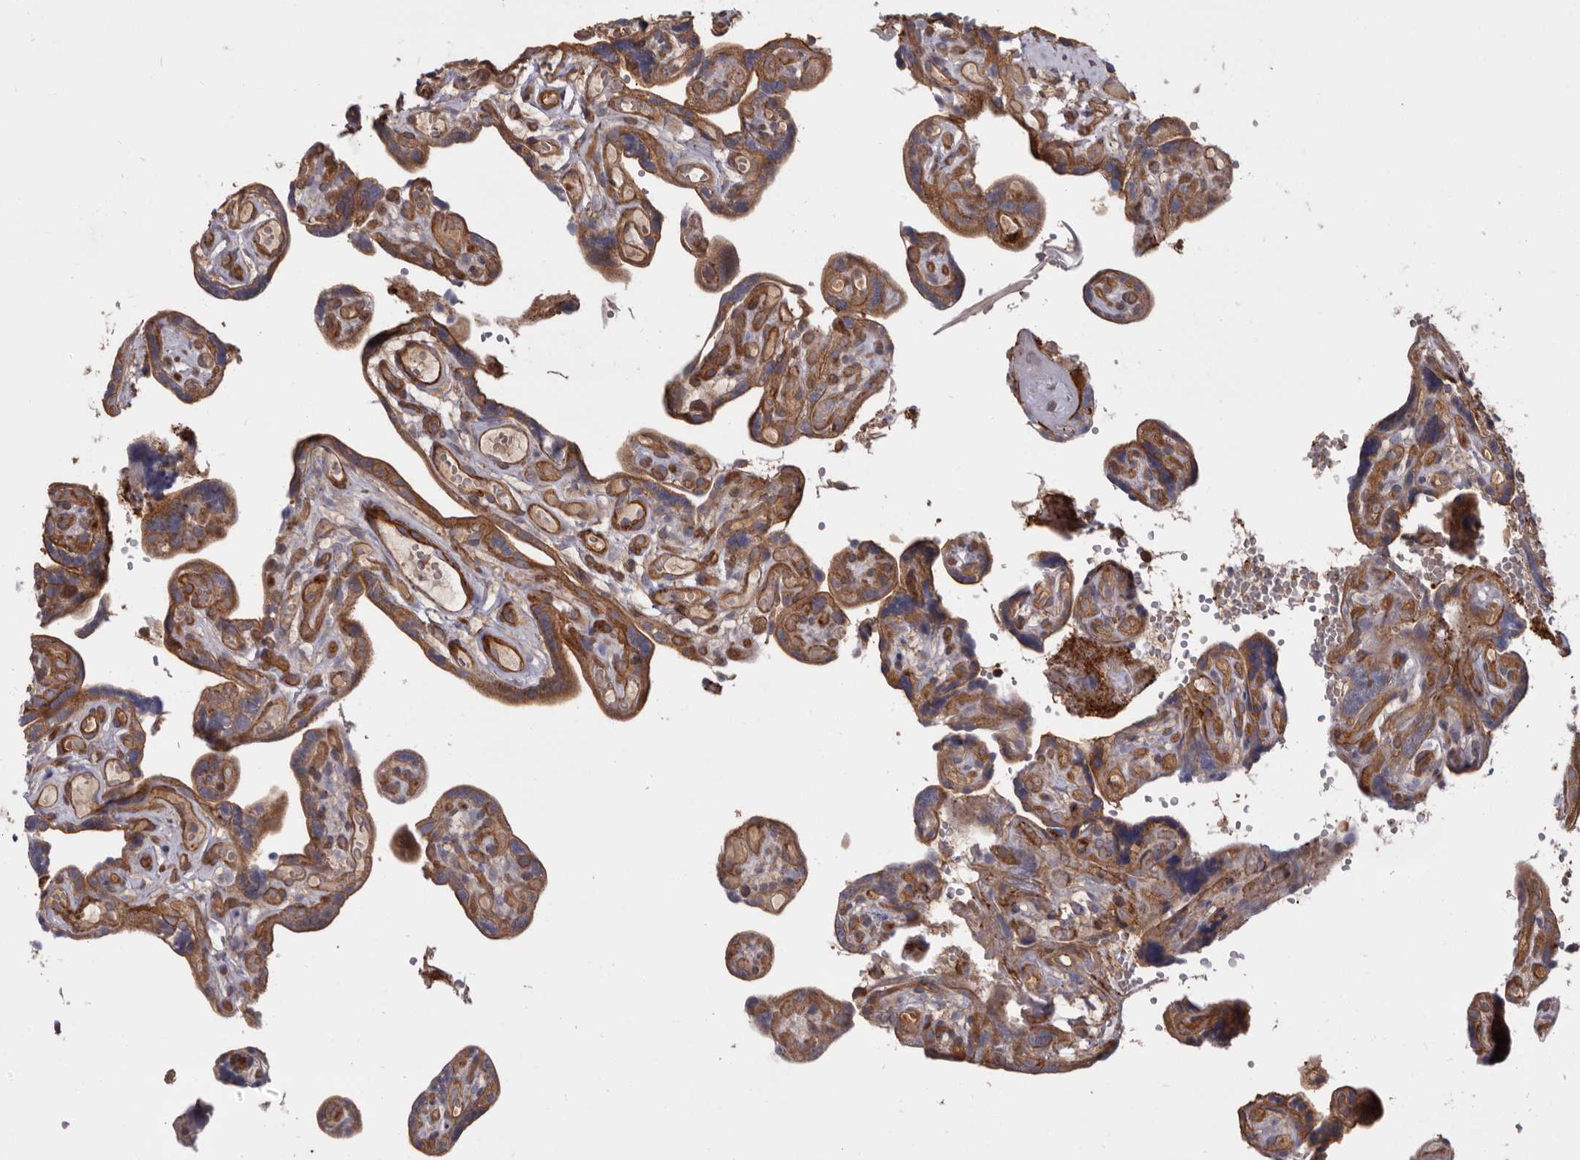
{"staining": {"intensity": "strong", "quantity": ">75%", "location": "cytoplasmic/membranous"}, "tissue": "placenta", "cell_type": "Decidual cells", "image_type": "normal", "snomed": [{"axis": "morphology", "description": "Normal tissue, NOS"}, {"axis": "topography", "description": "Placenta"}], "caption": "A micrograph of placenta stained for a protein shows strong cytoplasmic/membranous brown staining in decidual cells. (Brightfield microscopy of DAB IHC at high magnification).", "gene": "TMC7", "patient": {"sex": "female", "age": 30}}